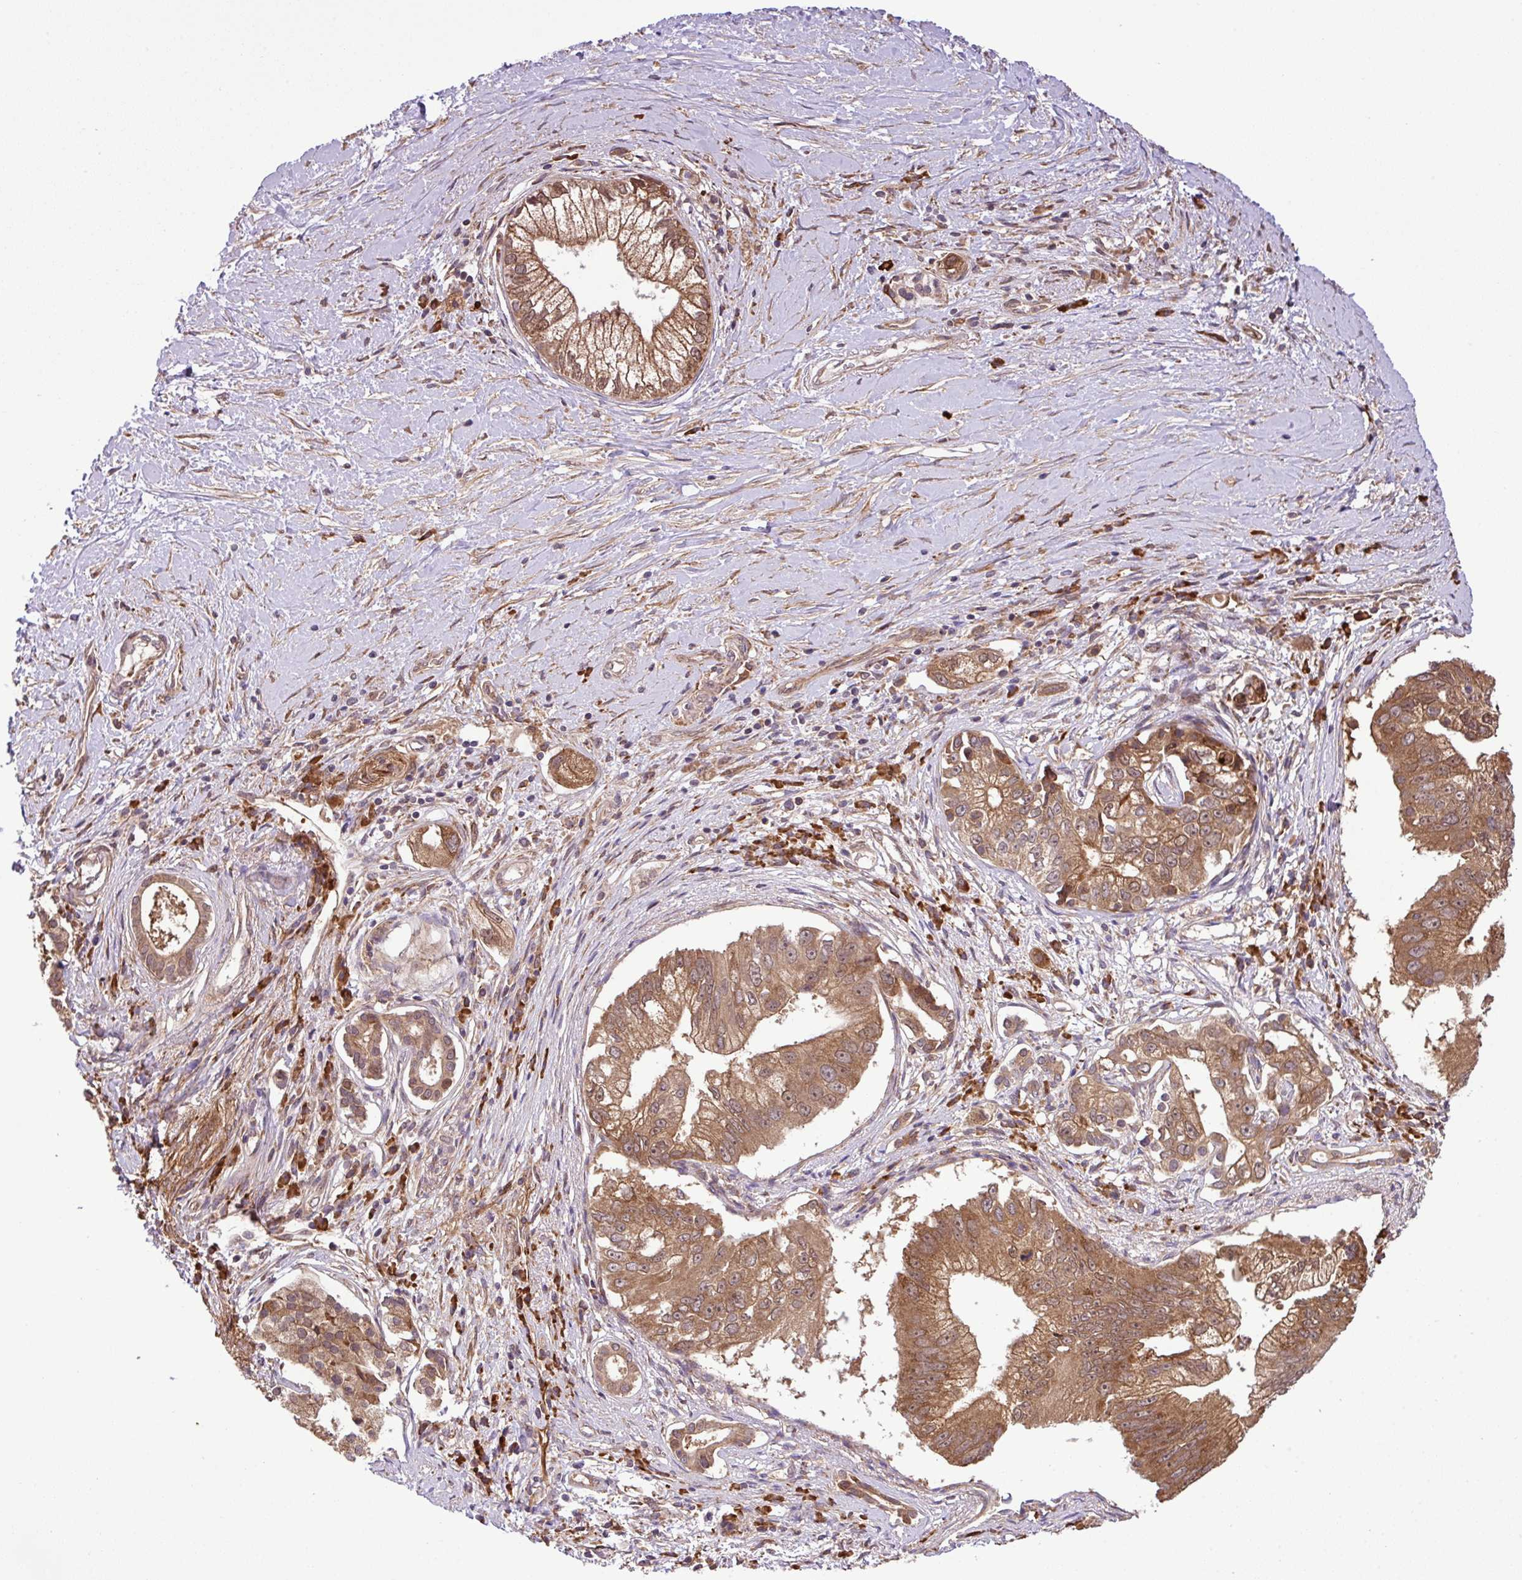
{"staining": {"intensity": "moderate", "quantity": ">75%", "location": "cytoplasmic/membranous"}, "tissue": "pancreatic cancer", "cell_type": "Tumor cells", "image_type": "cancer", "snomed": [{"axis": "morphology", "description": "Adenocarcinoma, NOS"}, {"axis": "topography", "description": "Pancreas"}], "caption": "Immunohistochemistry (IHC) histopathology image of adenocarcinoma (pancreatic) stained for a protein (brown), which reveals medium levels of moderate cytoplasmic/membranous positivity in about >75% of tumor cells.", "gene": "DLGAP4", "patient": {"sex": "male", "age": 70}}